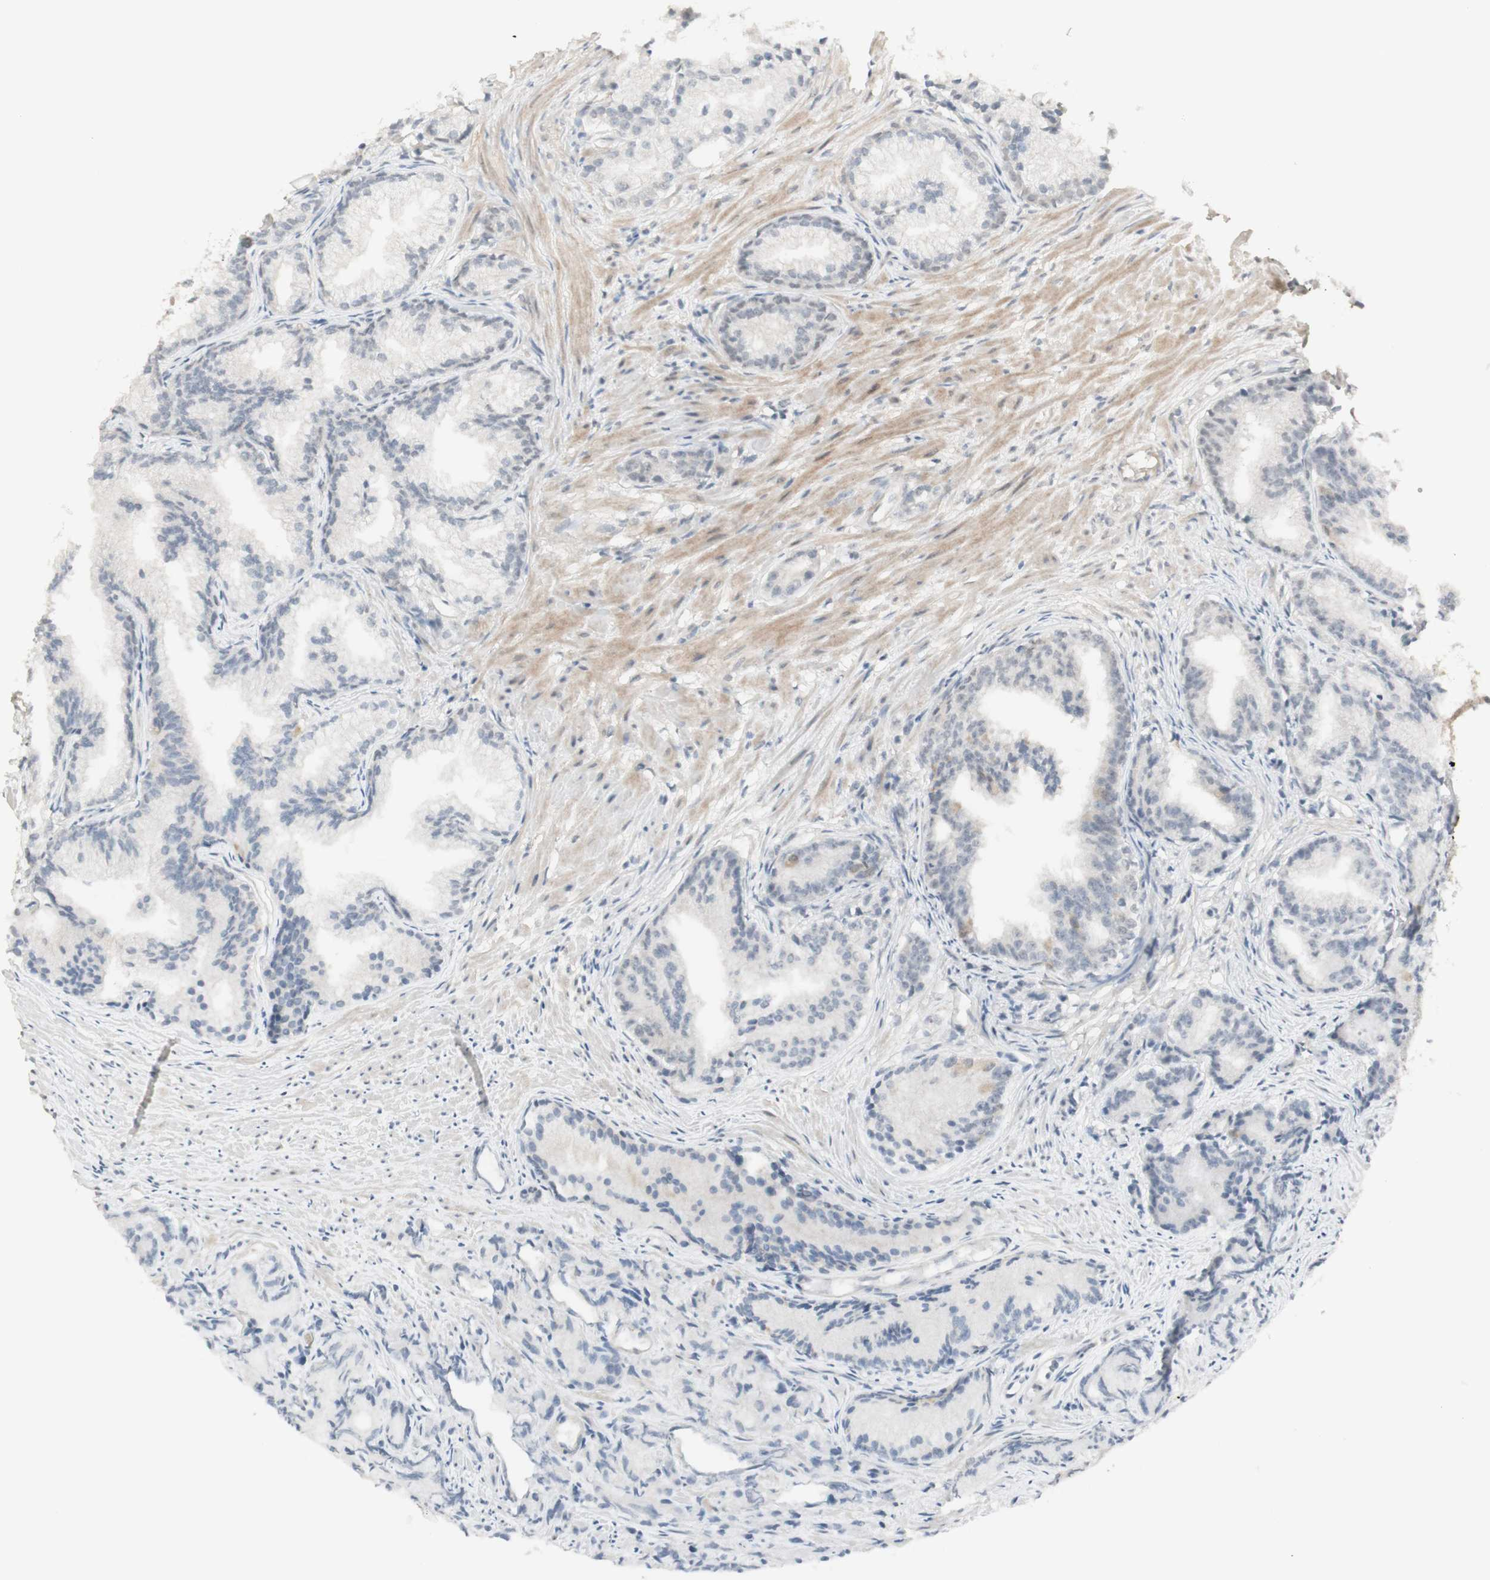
{"staining": {"intensity": "negative", "quantity": "none", "location": "none"}, "tissue": "prostate cancer", "cell_type": "Tumor cells", "image_type": "cancer", "snomed": [{"axis": "morphology", "description": "Adenocarcinoma, Low grade"}, {"axis": "topography", "description": "Prostate"}], "caption": "A high-resolution photomicrograph shows IHC staining of prostate cancer, which displays no significant staining in tumor cells.", "gene": "PLCD4", "patient": {"sex": "male", "age": 72}}